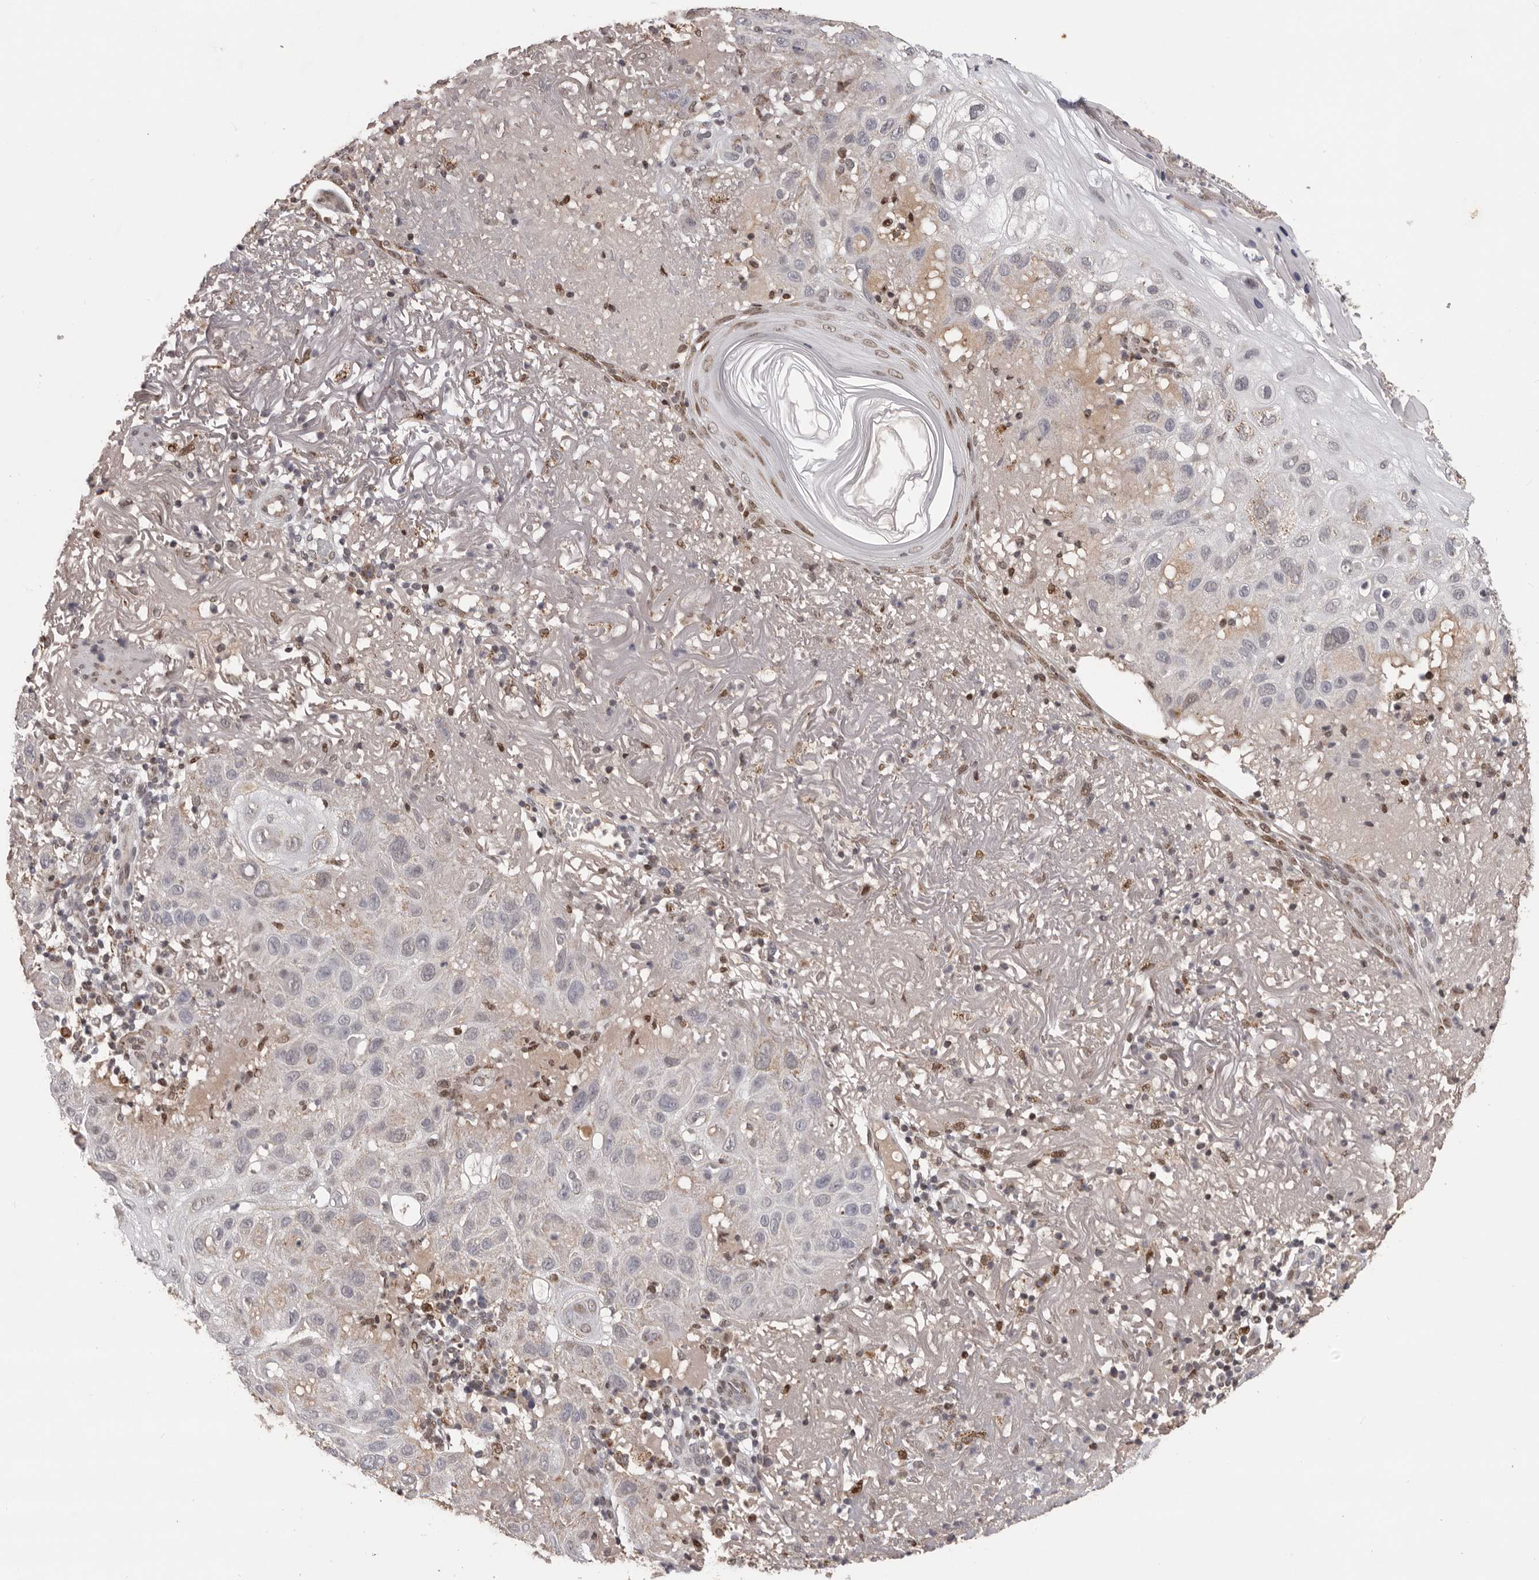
{"staining": {"intensity": "weak", "quantity": "<25%", "location": "cytoplasmic/membranous"}, "tissue": "skin cancer", "cell_type": "Tumor cells", "image_type": "cancer", "snomed": [{"axis": "morphology", "description": "Normal tissue, NOS"}, {"axis": "morphology", "description": "Squamous cell carcinoma, NOS"}, {"axis": "topography", "description": "Skin"}], "caption": "This is a histopathology image of IHC staining of skin squamous cell carcinoma, which shows no positivity in tumor cells.", "gene": "C17orf99", "patient": {"sex": "female", "age": 96}}